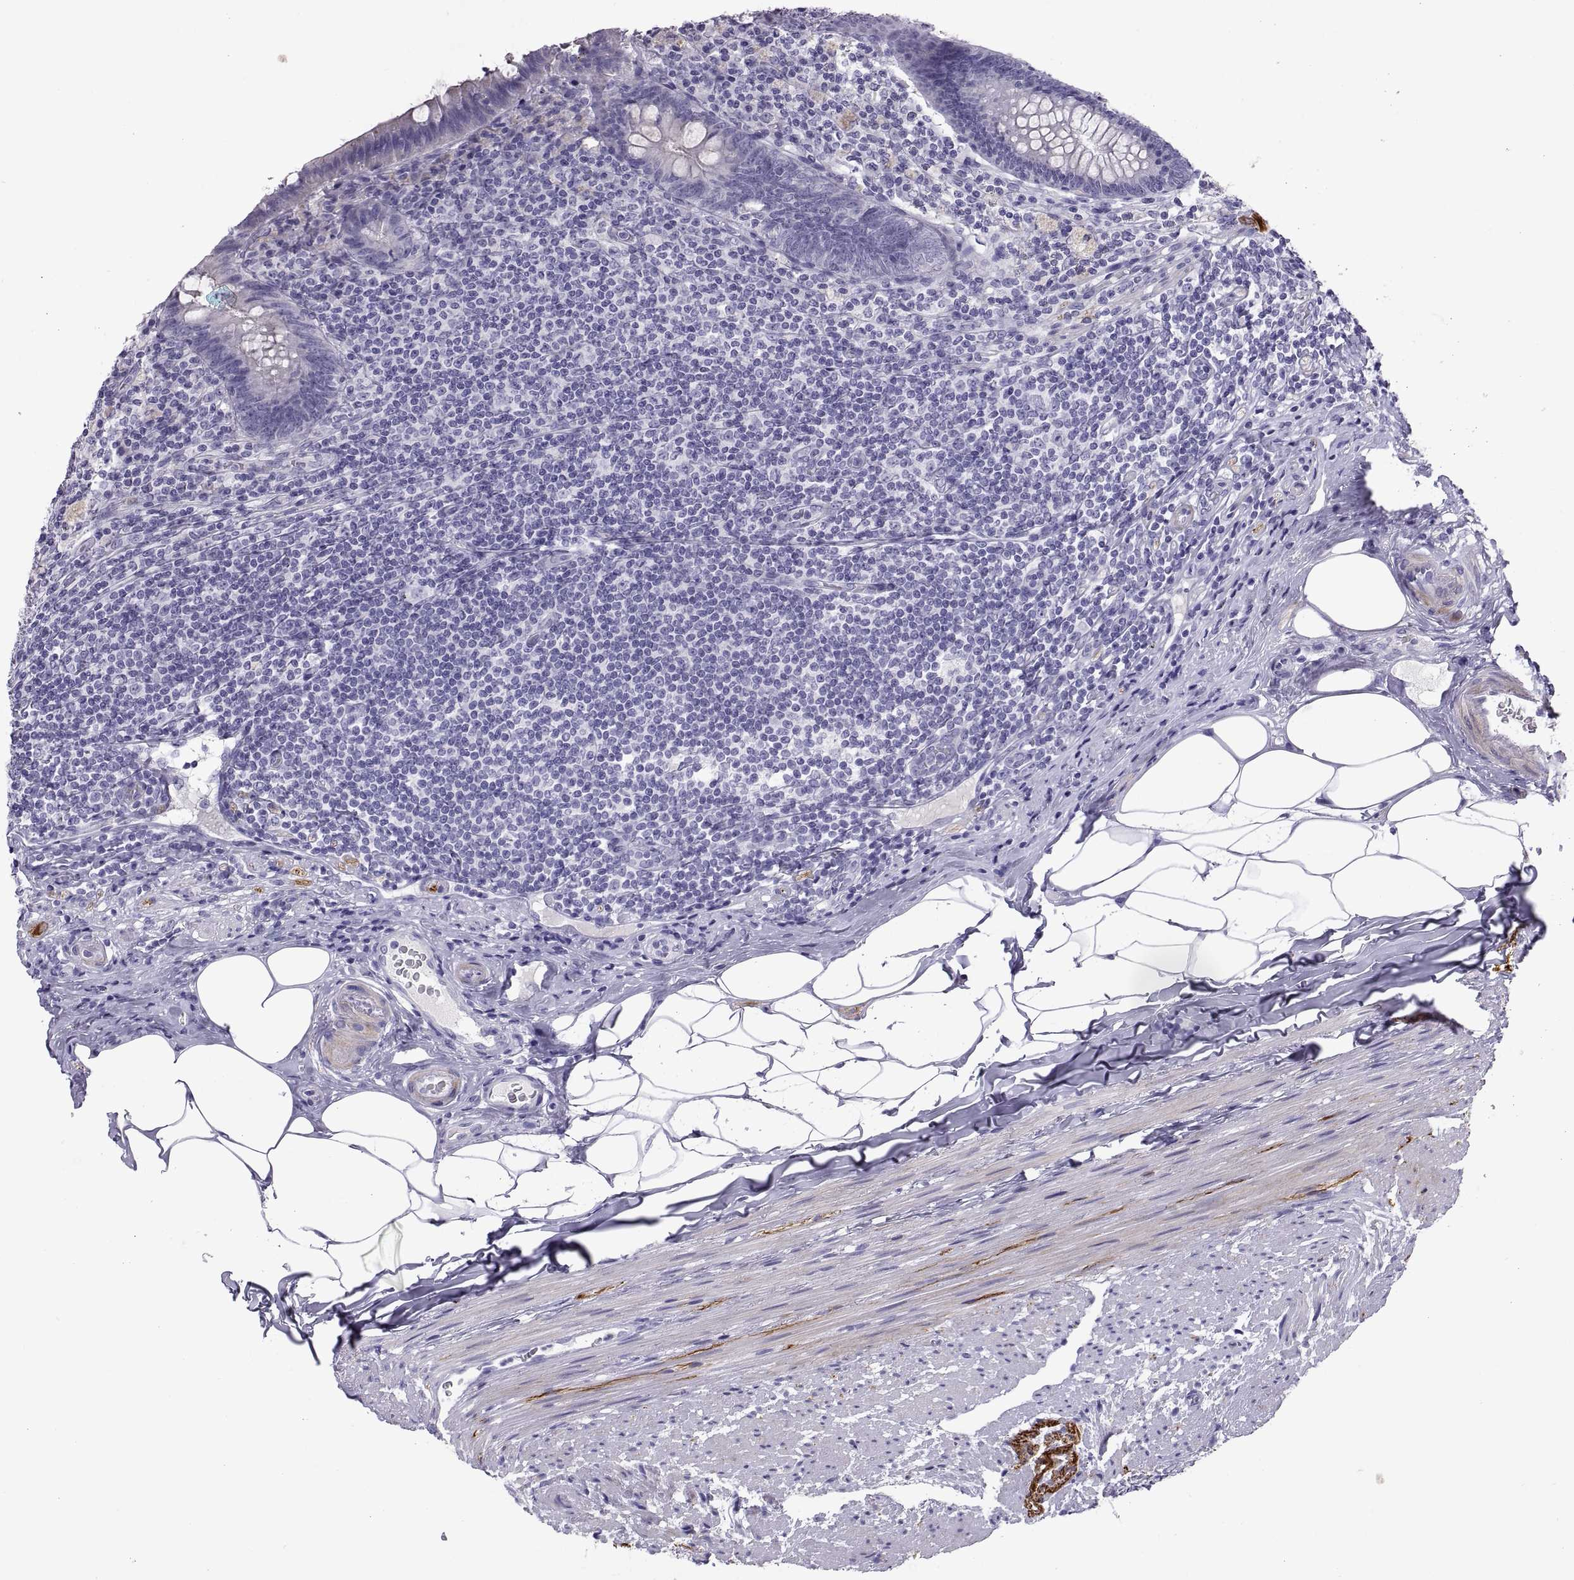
{"staining": {"intensity": "negative", "quantity": "none", "location": "none"}, "tissue": "appendix", "cell_type": "Glandular cells", "image_type": "normal", "snomed": [{"axis": "morphology", "description": "Normal tissue, NOS"}, {"axis": "topography", "description": "Appendix"}], "caption": "Immunohistochemistry (IHC) photomicrograph of benign appendix: human appendix stained with DAB (3,3'-diaminobenzidine) shows no significant protein positivity in glandular cells.", "gene": "RGS20", "patient": {"sex": "male", "age": 47}}